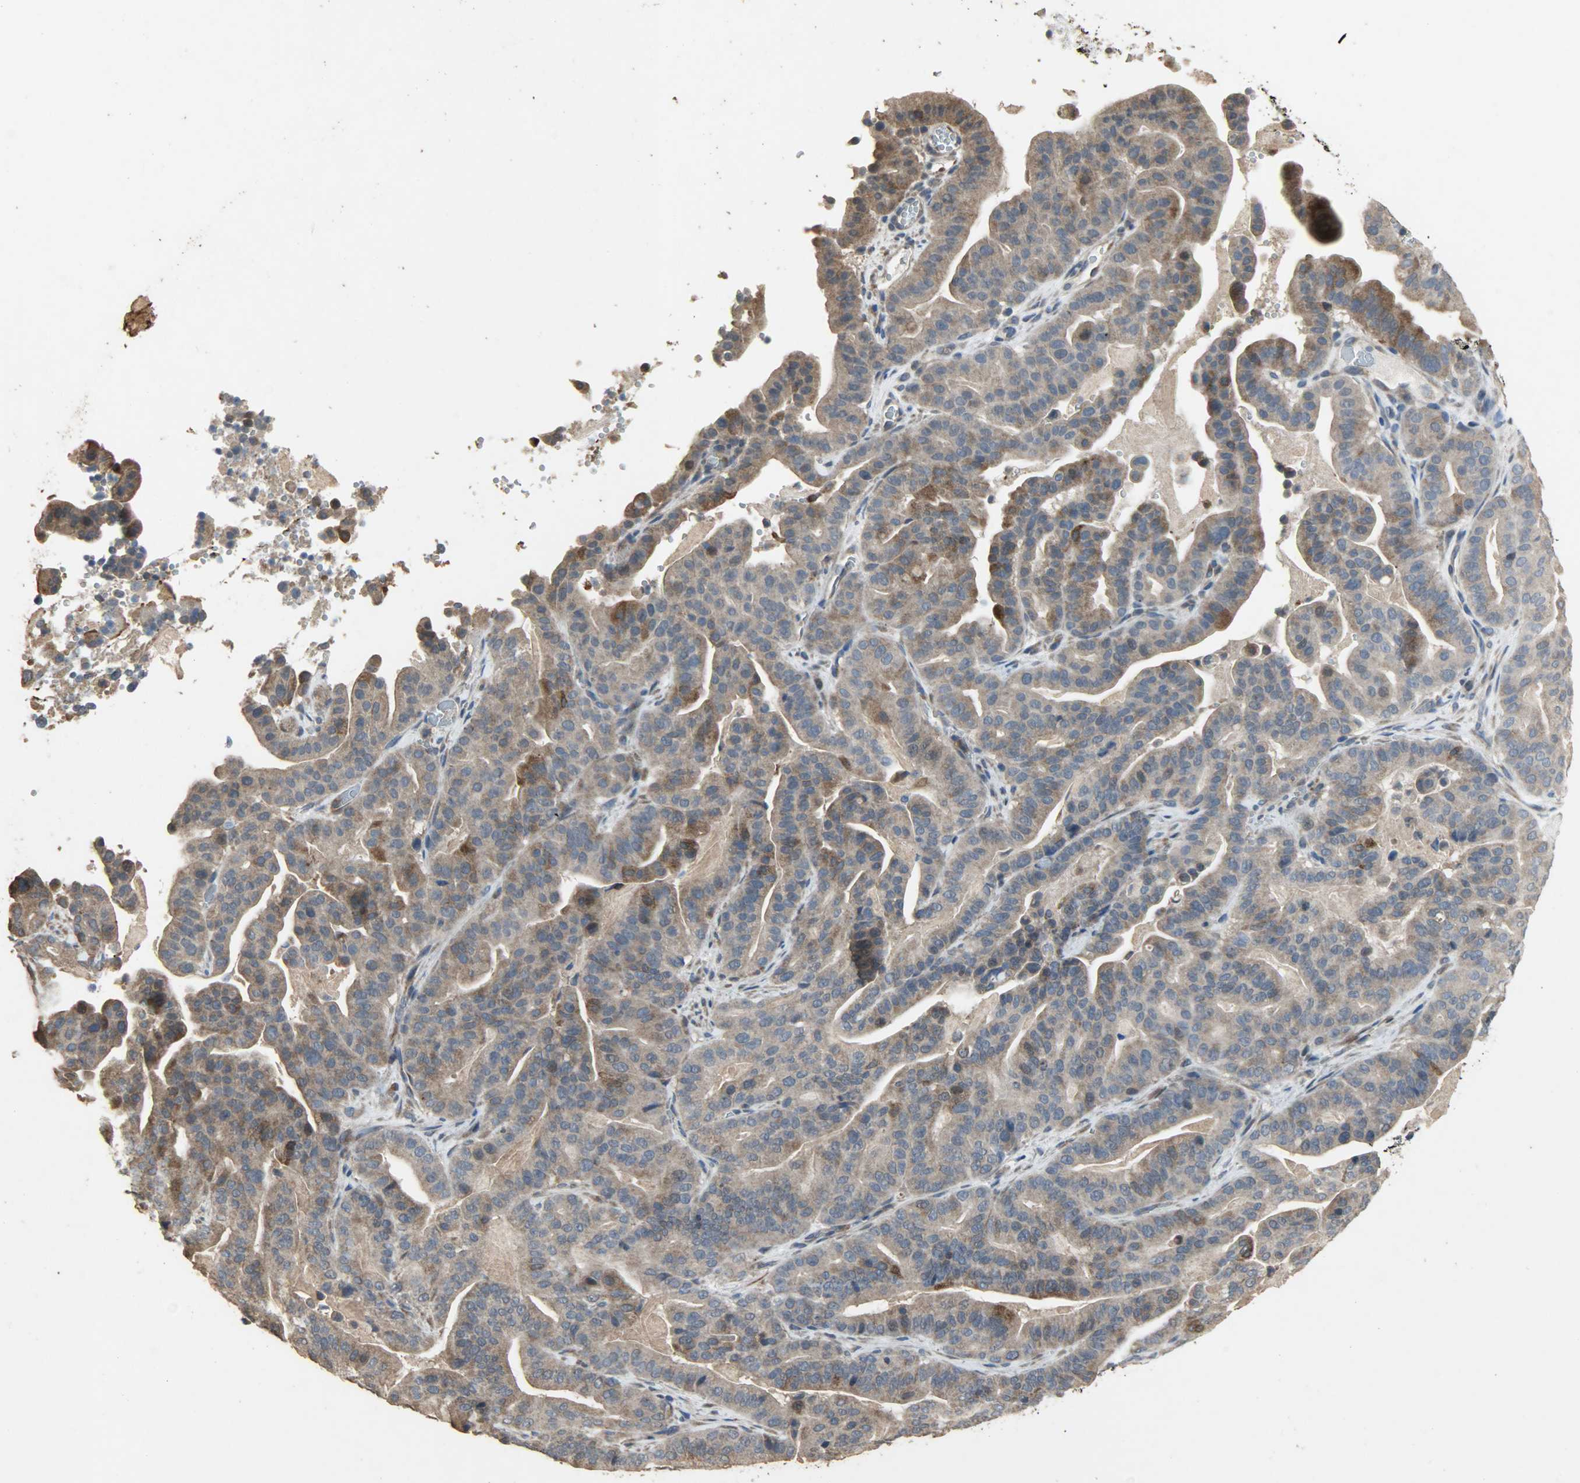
{"staining": {"intensity": "moderate", "quantity": ">75%", "location": "cytoplasmic/membranous"}, "tissue": "pancreatic cancer", "cell_type": "Tumor cells", "image_type": "cancer", "snomed": [{"axis": "morphology", "description": "Adenocarcinoma, NOS"}, {"axis": "topography", "description": "Pancreas"}], "caption": "Pancreatic cancer (adenocarcinoma) was stained to show a protein in brown. There is medium levels of moderate cytoplasmic/membranous staining in approximately >75% of tumor cells.", "gene": "CDKN2C", "patient": {"sex": "male", "age": 63}}